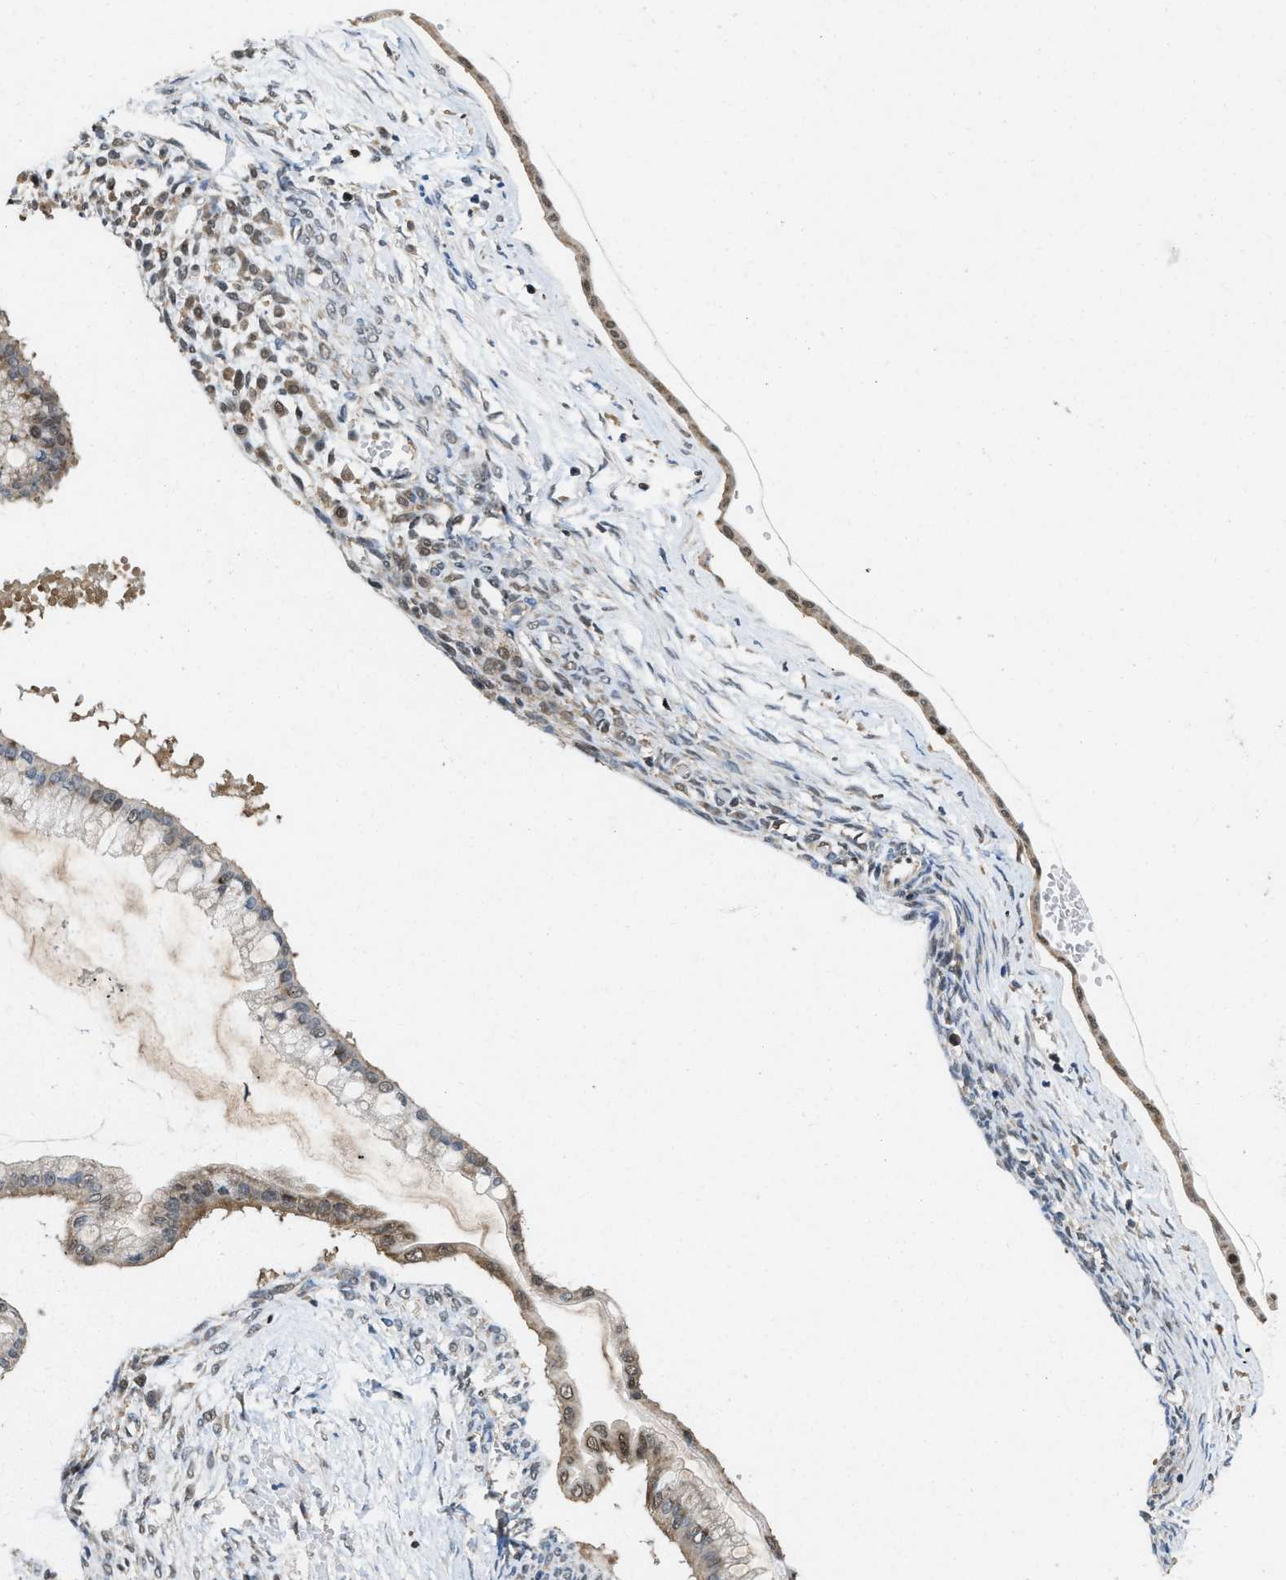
{"staining": {"intensity": "weak", "quantity": "<25%", "location": "cytoplasmic/membranous,nuclear"}, "tissue": "ovarian cancer", "cell_type": "Tumor cells", "image_type": "cancer", "snomed": [{"axis": "morphology", "description": "Cystadenocarcinoma, mucinous, NOS"}, {"axis": "topography", "description": "Ovary"}], "caption": "DAB immunohistochemical staining of human ovarian mucinous cystadenocarcinoma shows no significant staining in tumor cells.", "gene": "ATF7IP", "patient": {"sex": "female", "age": 73}}